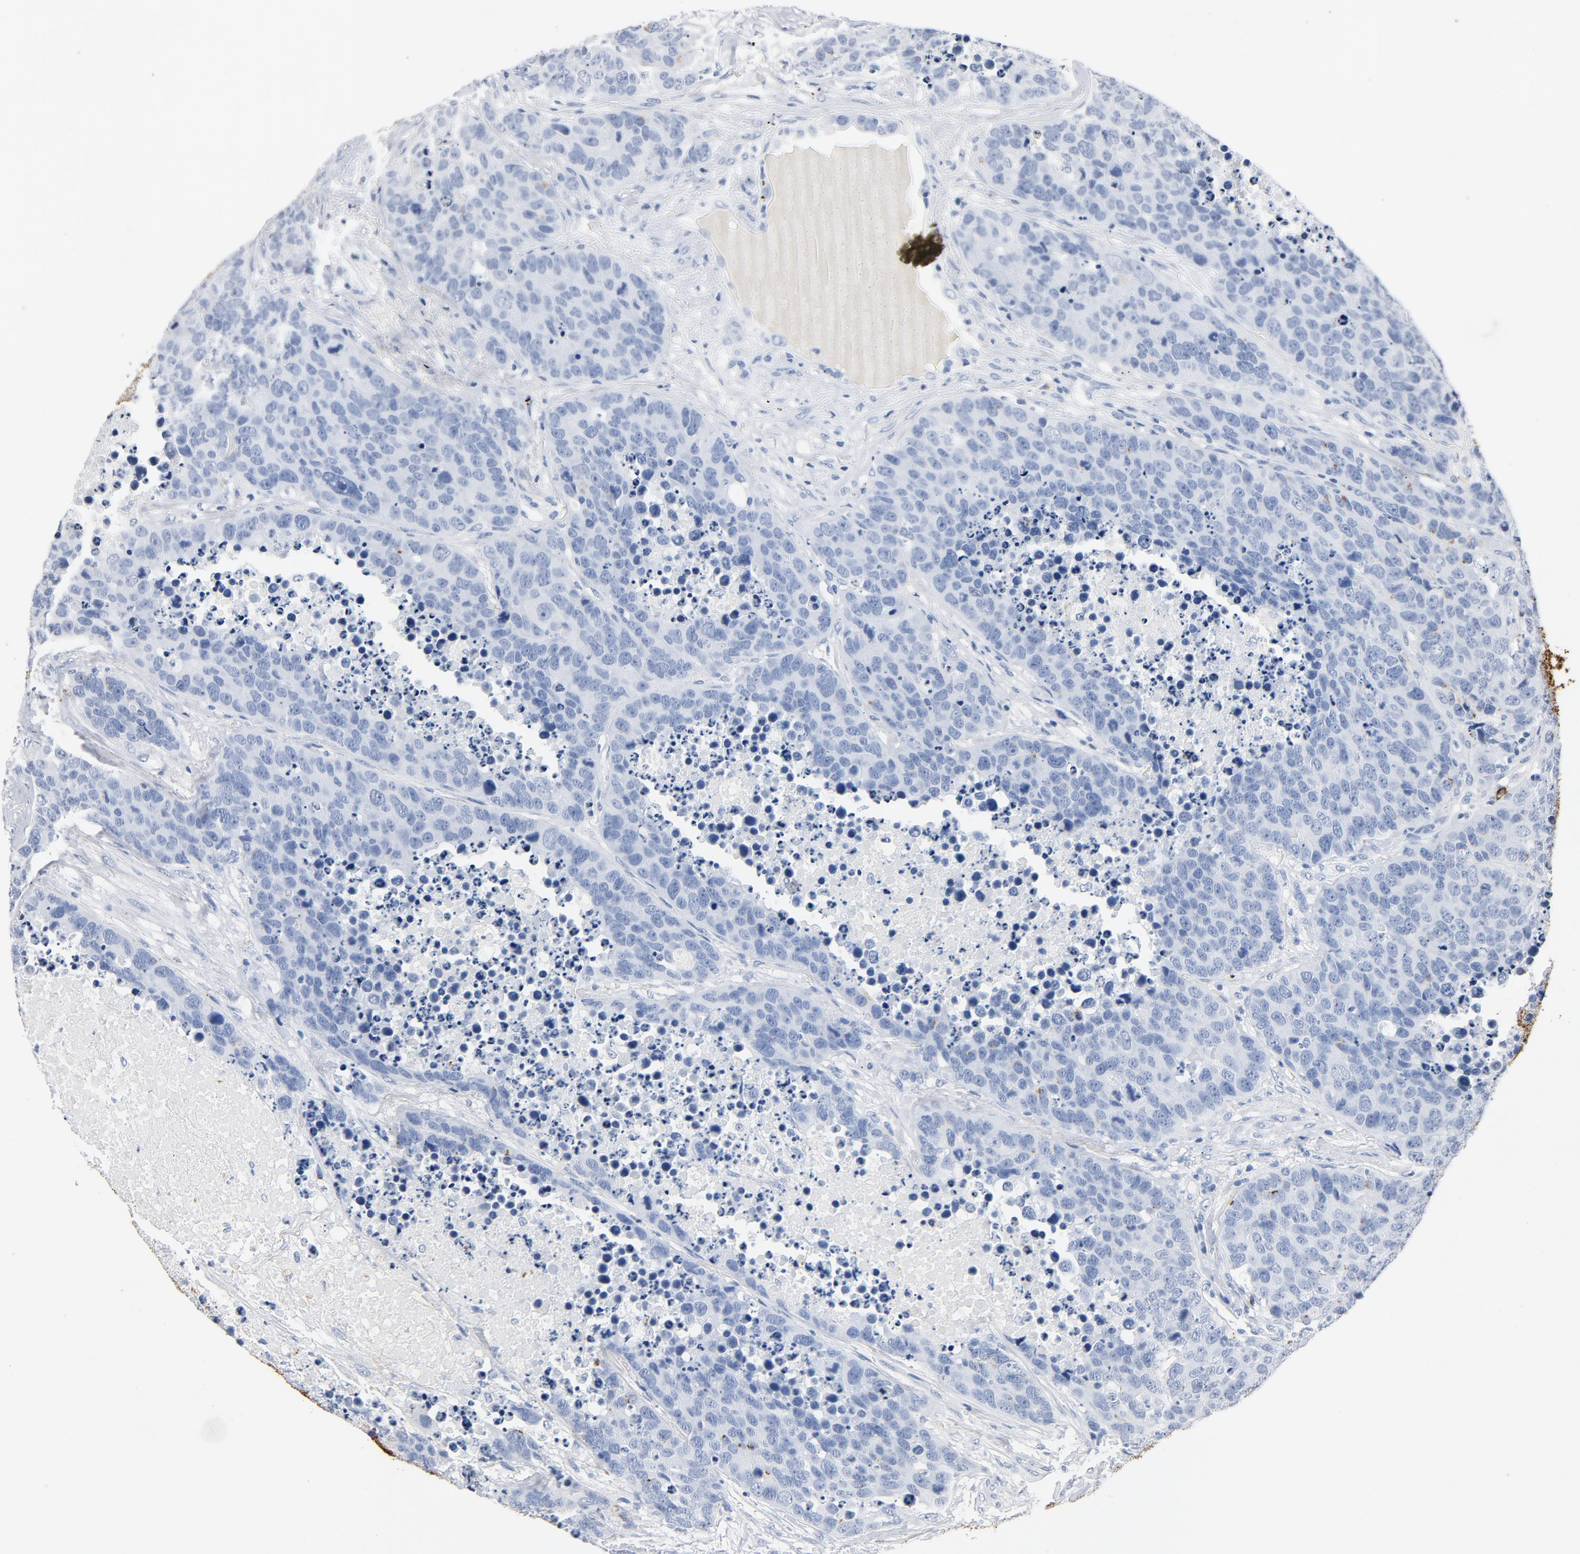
{"staining": {"intensity": "weak", "quantity": "<25%", "location": "cytoplasmic/membranous"}, "tissue": "carcinoid", "cell_type": "Tumor cells", "image_type": "cancer", "snomed": [{"axis": "morphology", "description": "Carcinoid, malignant, NOS"}, {"axis": "topography", "description": "Lung"}], "caption": "Image shows no protein staining in tumor cells of carcinoid tissue.", "gene": "PTPRB", "patient": {"sex": "male", "age": 60}}